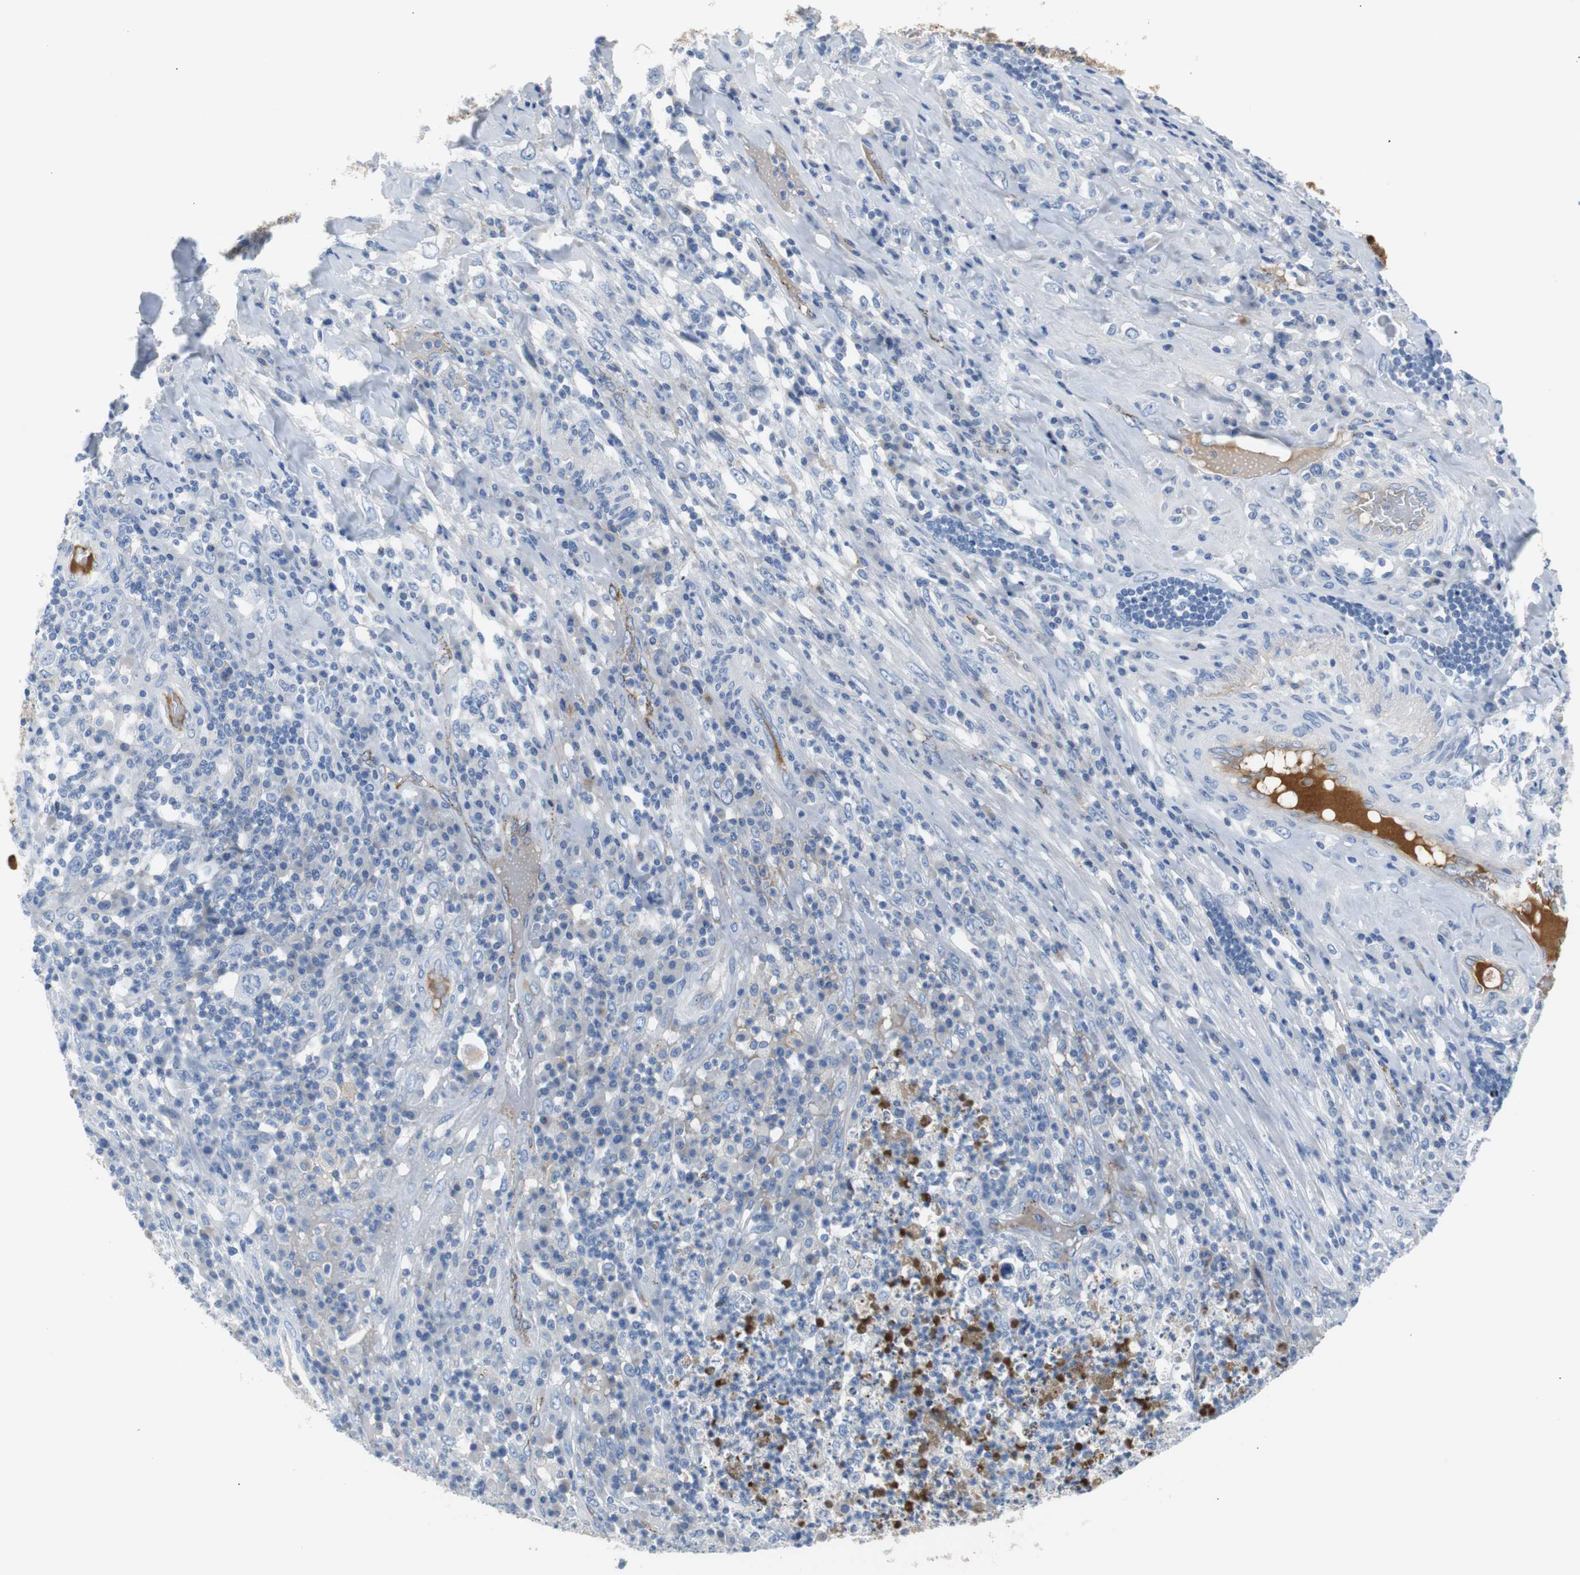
{"staining": {"intensity": "negative", "quantity": "none", "location": "none"}, "tissue": "testis cancer", "cell_type": "Tumor cells", "image_type": "cancer", "snomed": [{"axis": "morphology", "description": "Necrosis, NOS"}, {"axis": "morphology", "description": "Carcinoma, Embryonal, NOS"}, {"axis": "topography", "description": "Testis"}], "caption": "Testis cancer (embryonal carcinoma) stained for a protein using immunohistochemistry (IHC) displays no staining tumor cells.", "gene": "APCS", "patient": {"sex": "male", "age": 19}}